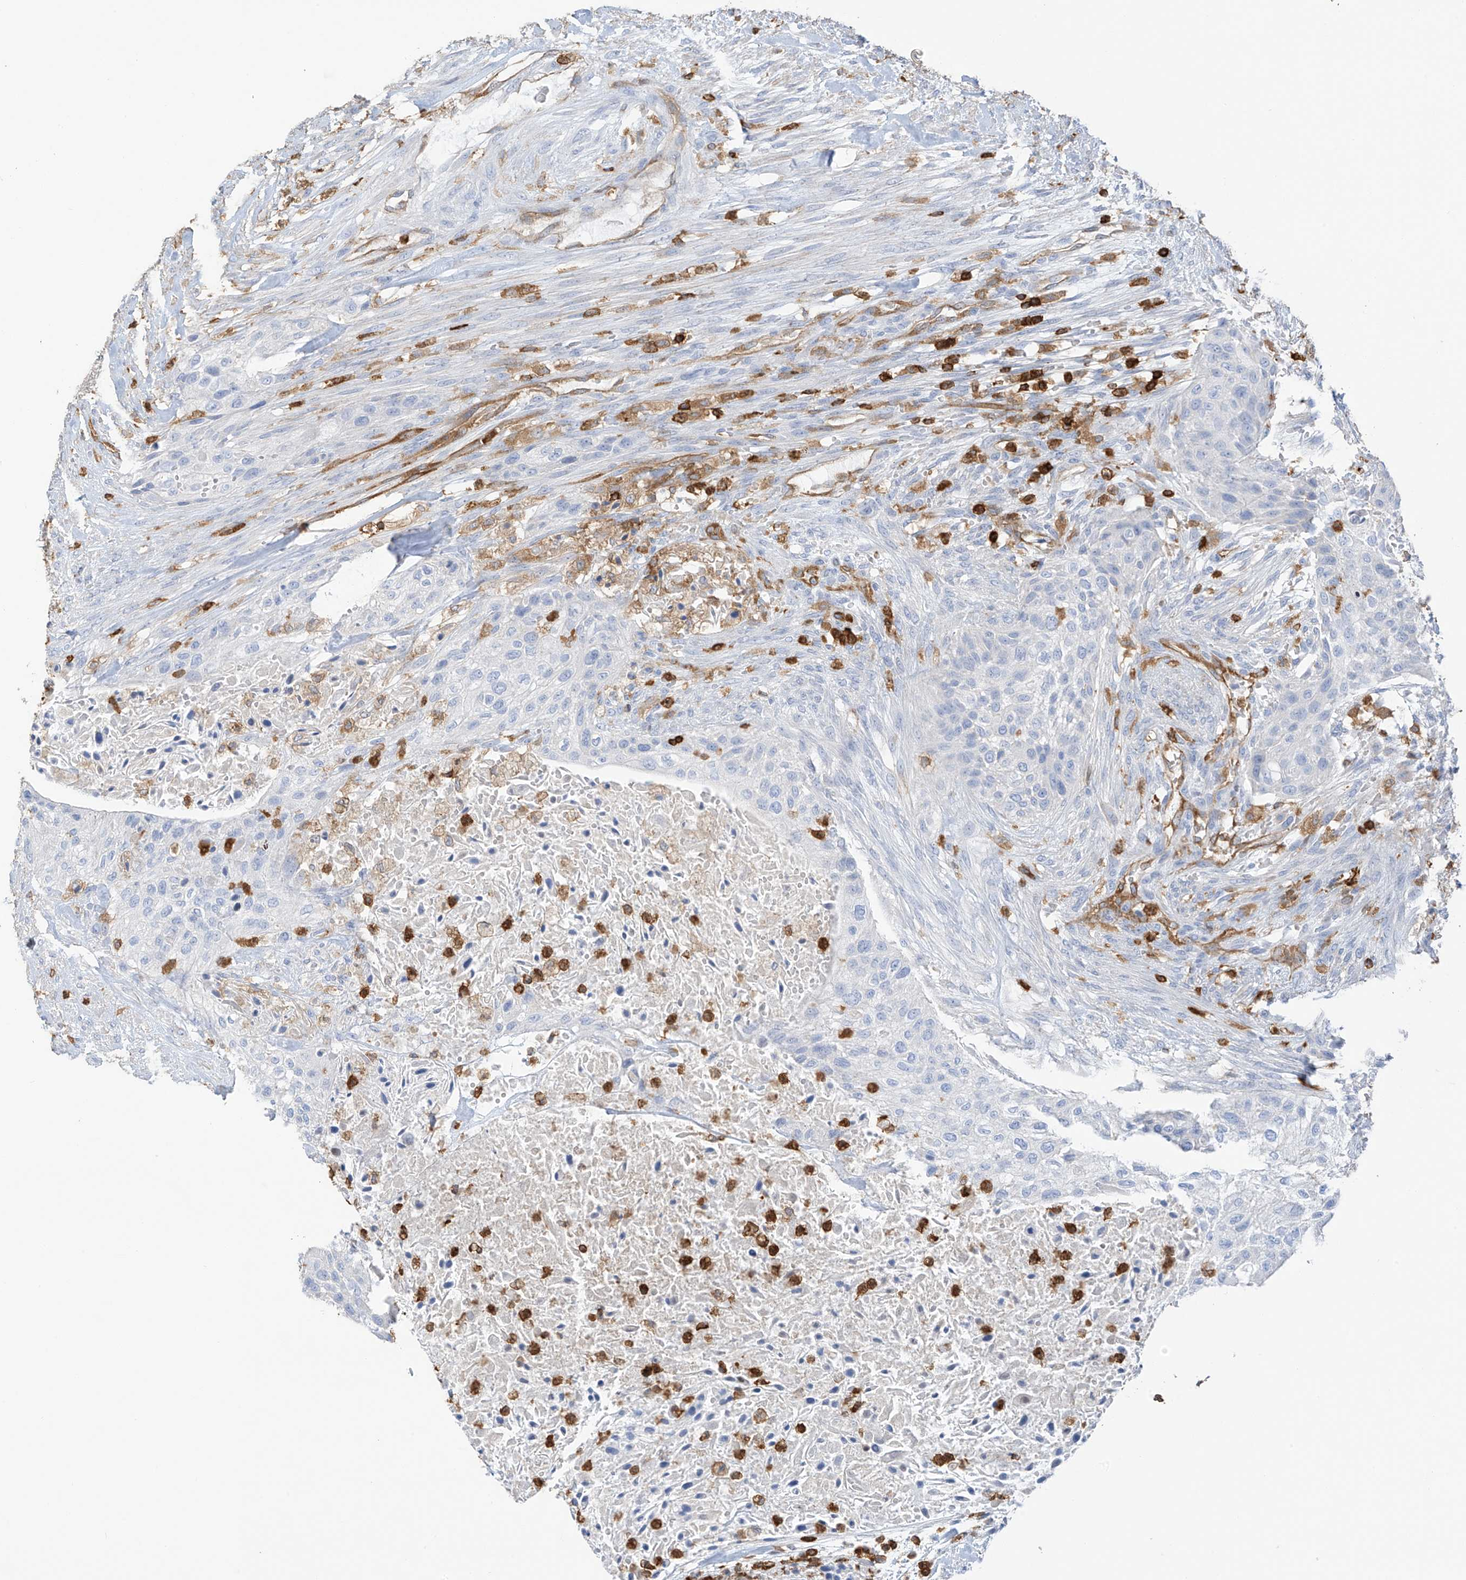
{"staining": {"intensity": "negative", "quantity": "none", "location": "none"}, "tissue": "urothelial cancer", "cell_type": "Tumor cells", "image_type": "cancer", "snomed": [{"axis": "morphology", "description": "Urothelial carcinoma, High grade"}, {"axis": "topography", "description": "Urinary bladder"}], "caption": "IHC of high-grade urothelial carcinoma demonstrates no positivity in tumor cells.", "gene": "ARHGAP25", "patient": {"sex": "male", "age": 35}}